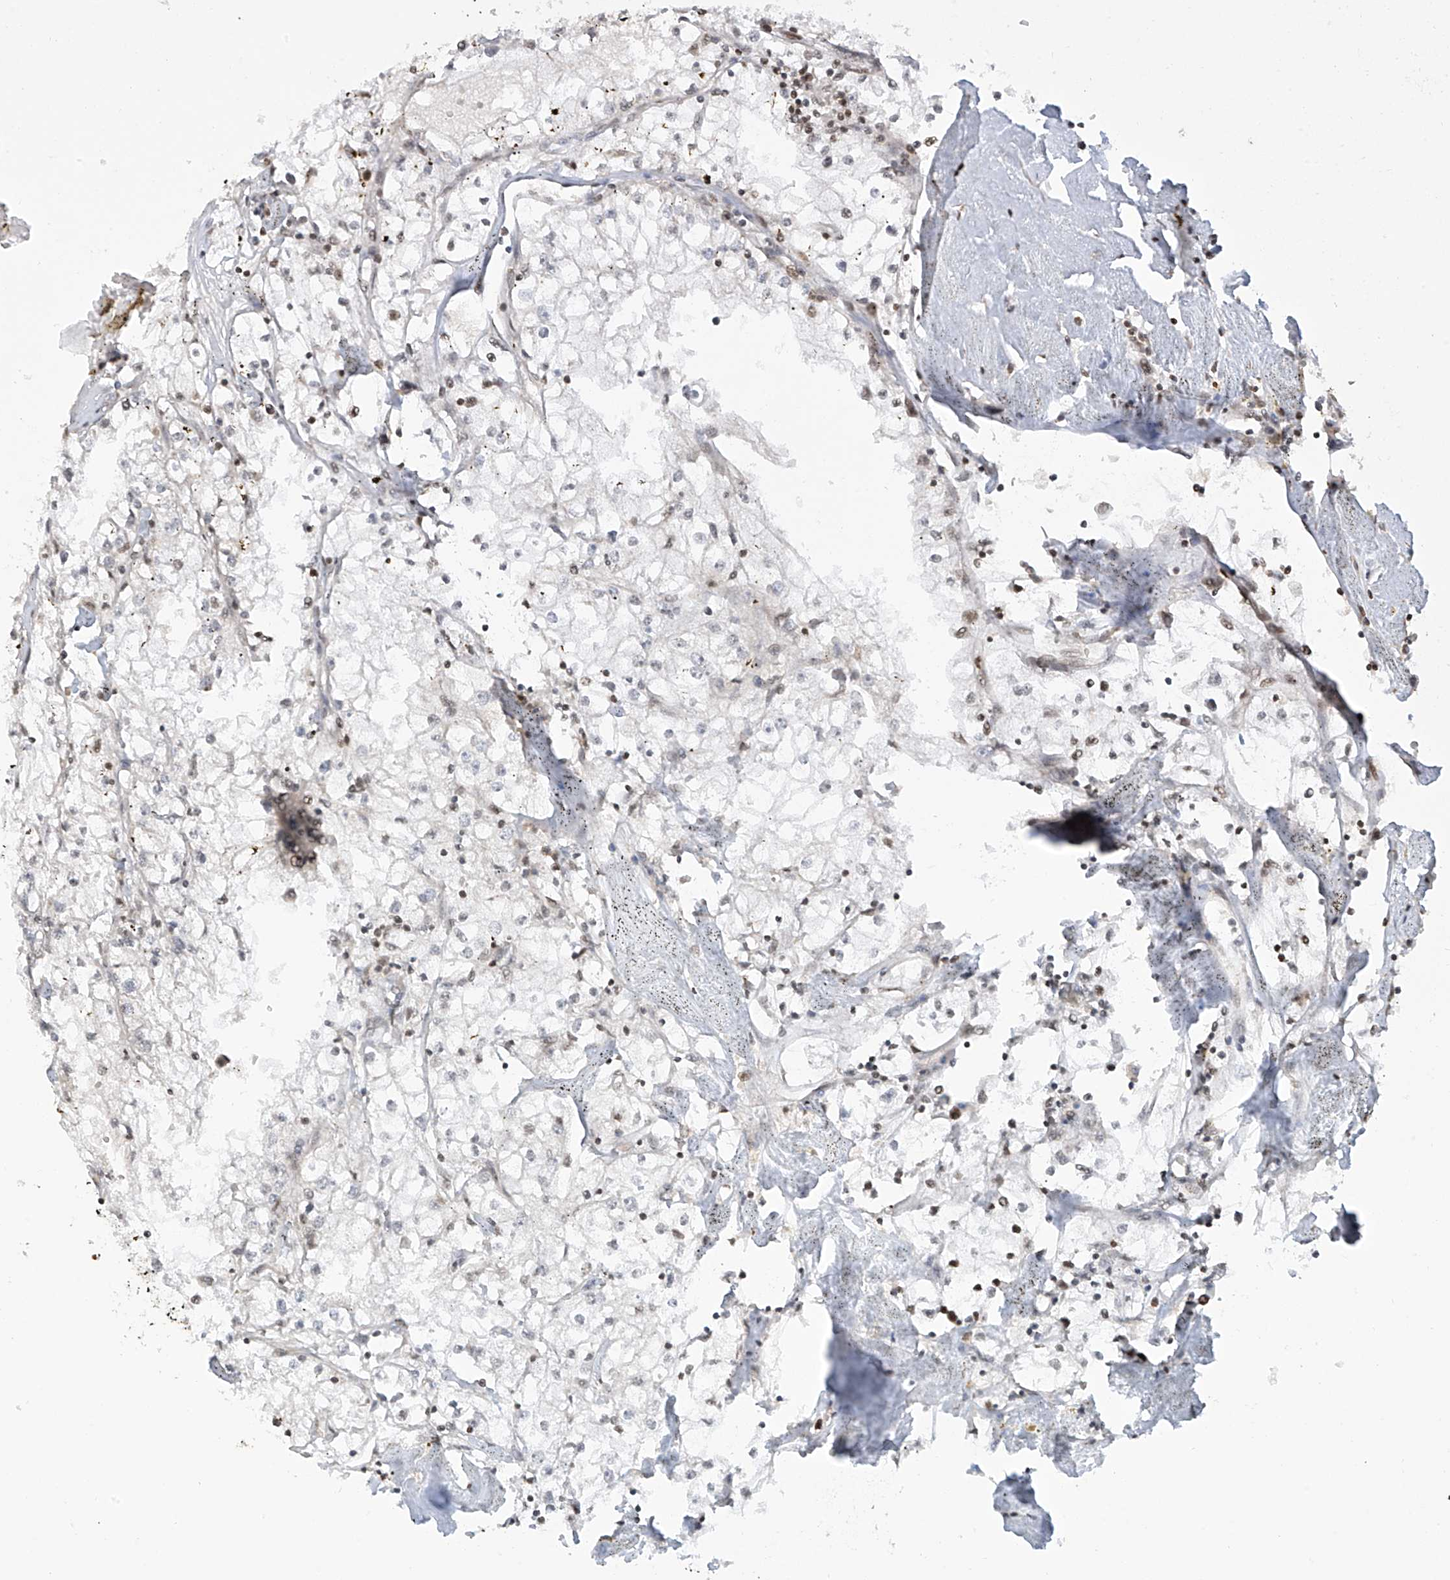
{"staining": {"intensity": "negative", "quantity": "none", "location": "none"}, "tissue": "renal cancer", "cell_type": "Tumor cells", "image_type": "cancer", "snomed": [{"axis": "morphology", "description": "Adenocarcinoma, NOS"}, {"axis": "topography", "description": "Kidney"}], "caption": "Protein analysis of adenocarcinoma (renal) displays no significant staining in tumor cells.", "gene": "VMP1", "patient": {"sex": "male", "age": 56}}